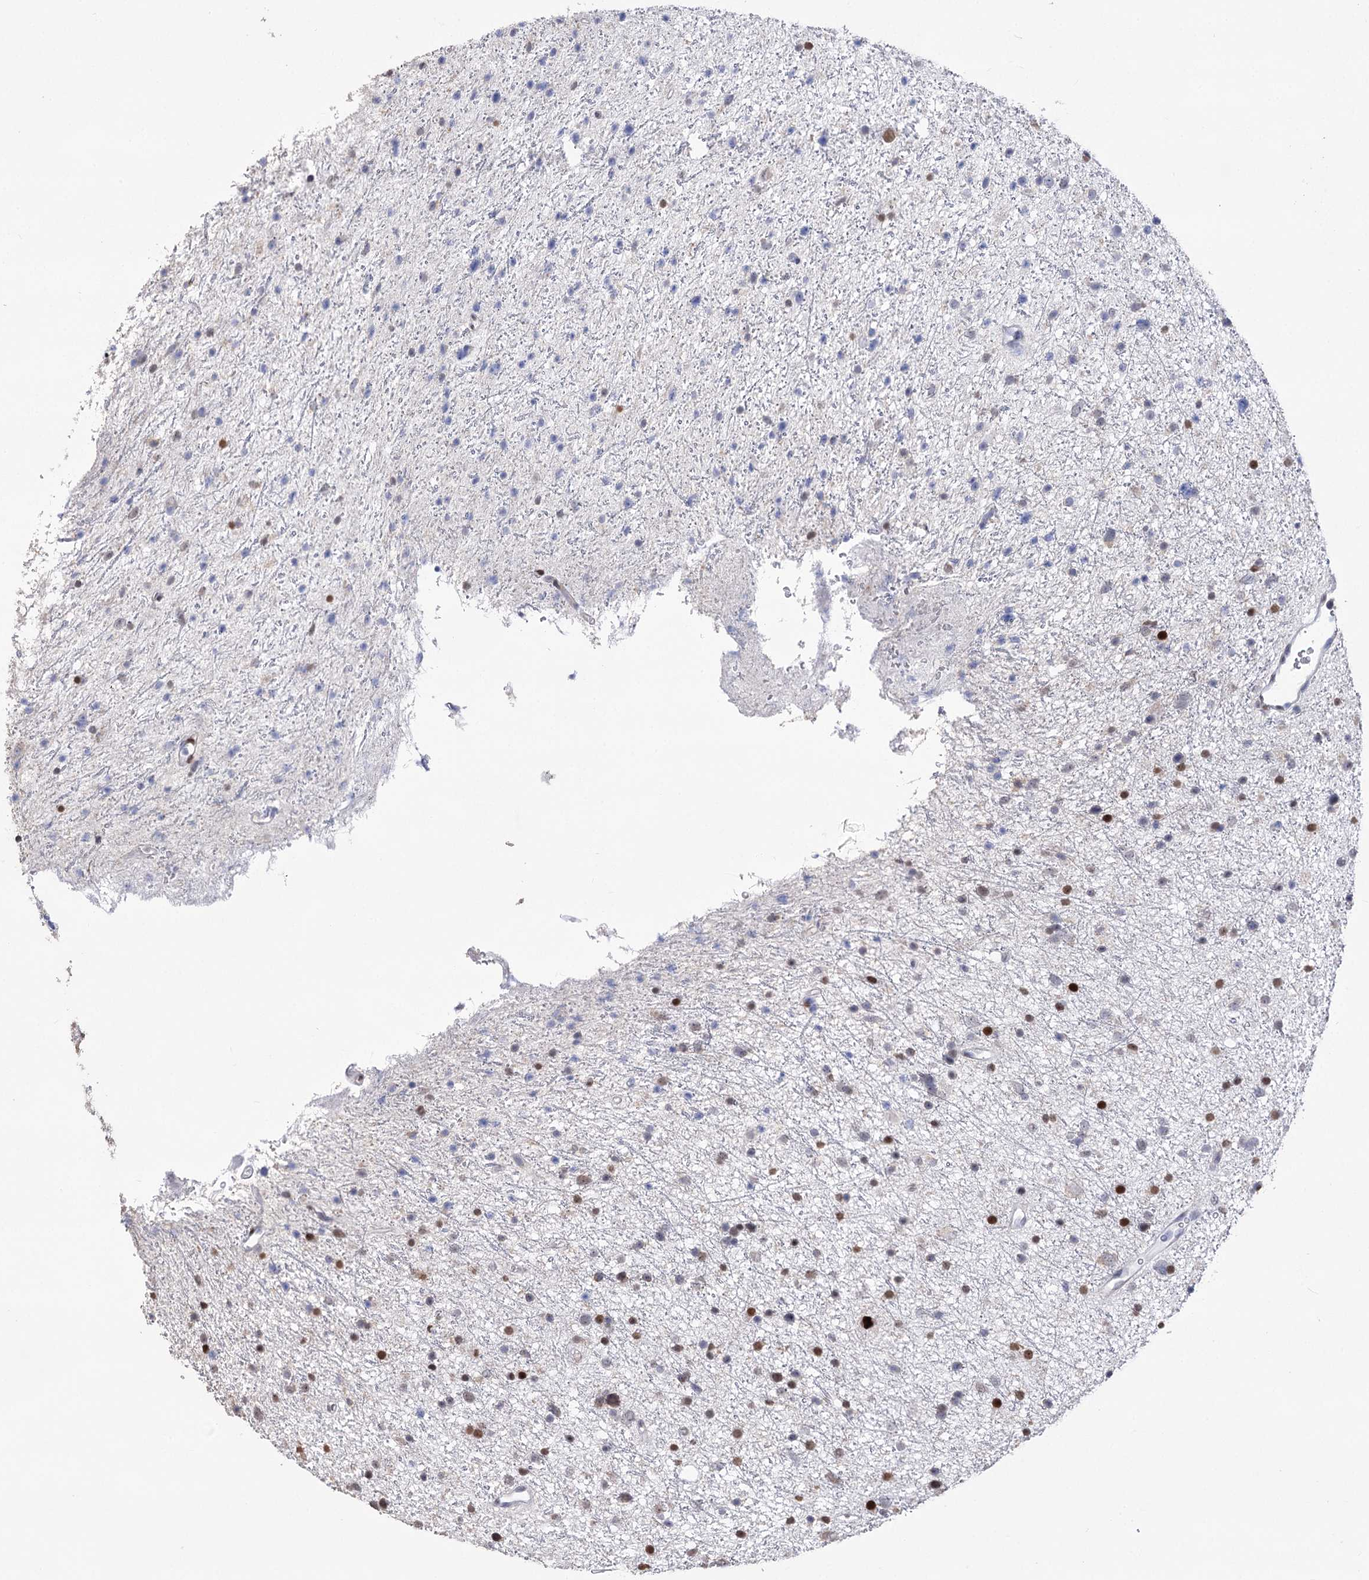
{"staining": {"intensity": "strong", "quantity": "<25%", "location": "nuclear"}, "tissue": "glioma", "cell_type": "Tumor cells", "image_type": "cancer", "snomed": [{"axis": "morphology", "description": "Glioma, malignant, Low grade"}, {"axis": "topography", "description": "Cerebral cortex"}], "caption": "This photomicrograph reveals IHC staining of human glioma, with medium strong nuclear positivity in about <25% of tumor cells.", "gene": "NFU1", "patient": {"sex": "female", "age": 39}}